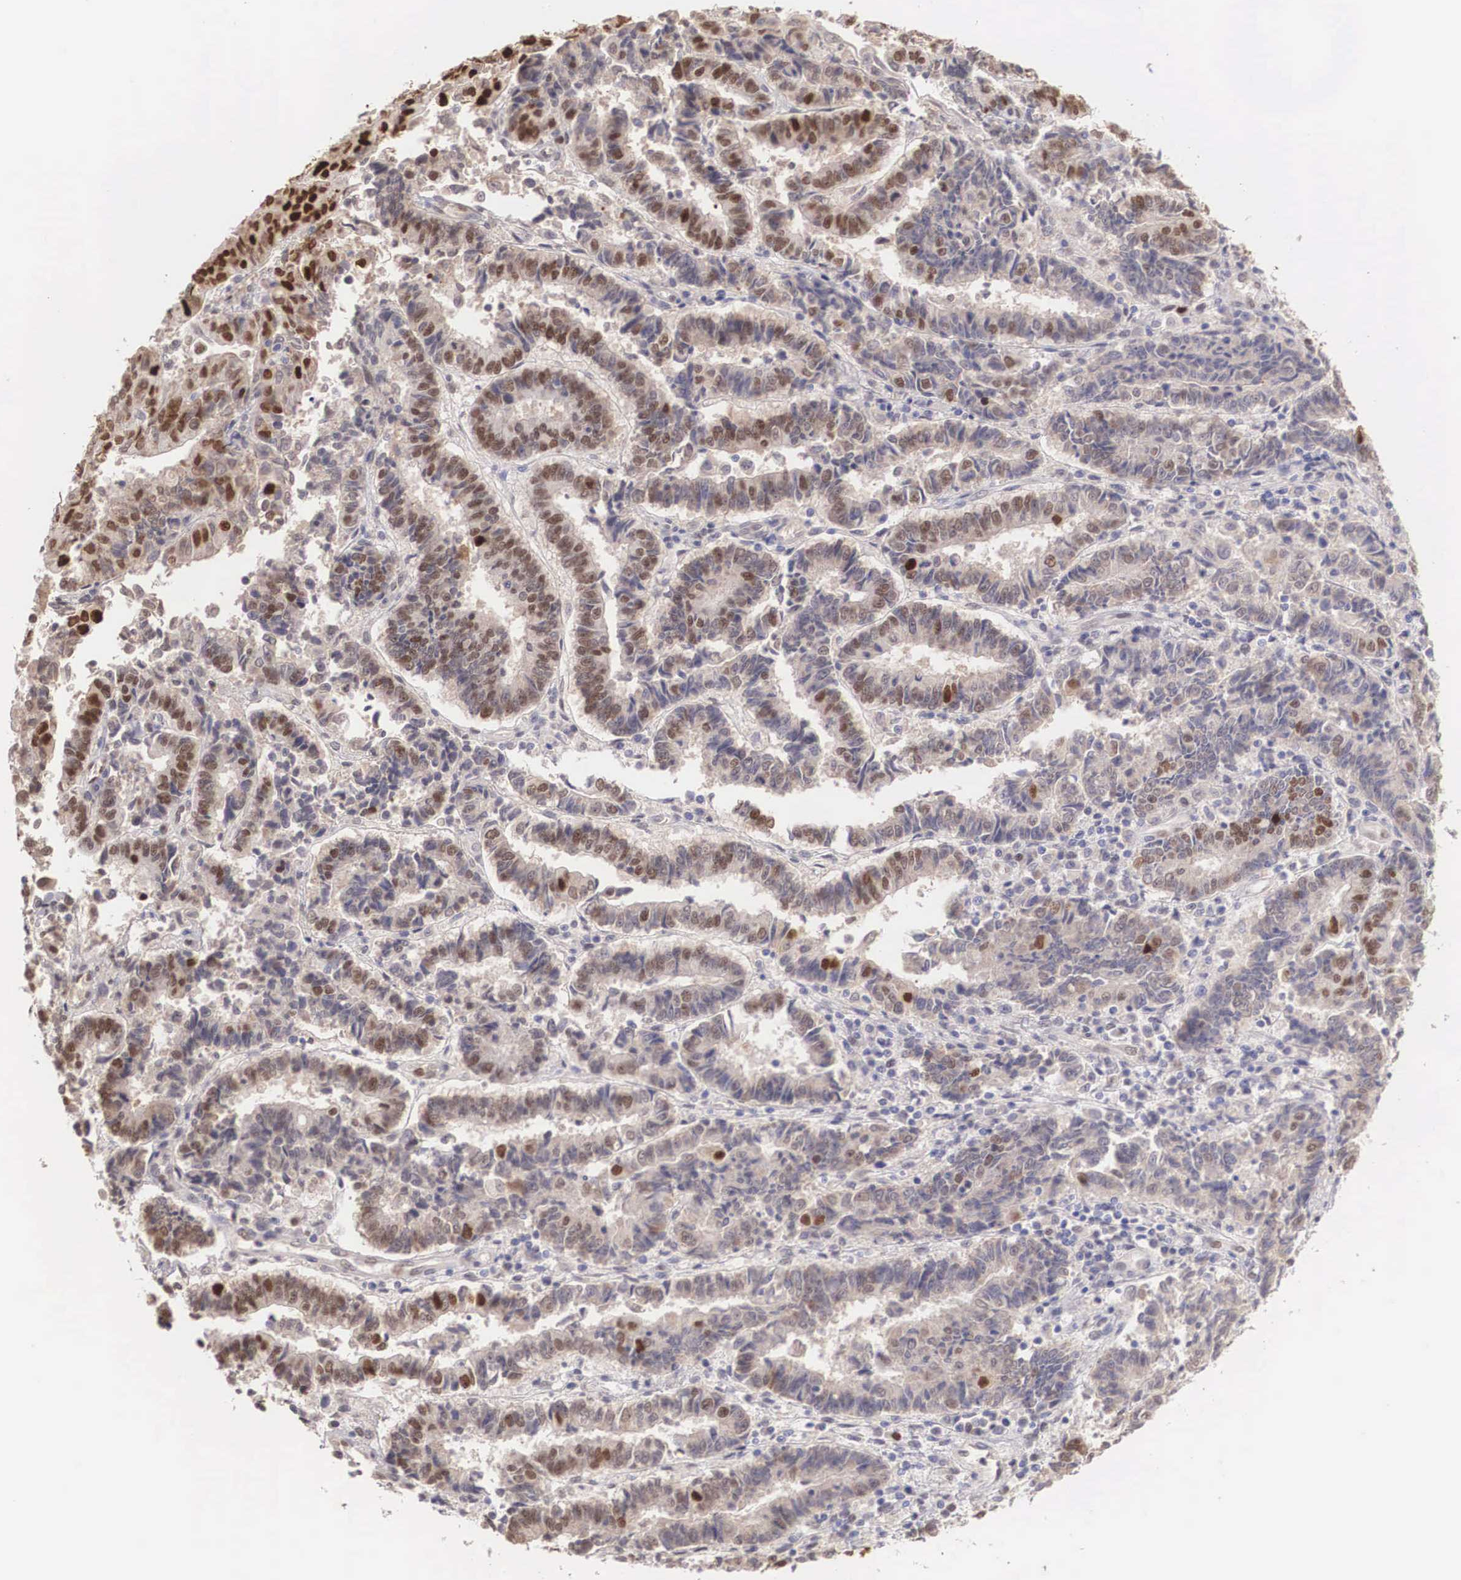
{"staining": {"intensity": "strong", "quantity": "25%-75%", "location": "nuclear"}, "tissue": "endometrial cancer", "cell_type": "Tumor cells", "image_type": "cancer", "snomed": [{"axis": "morphology", "description": "Adenocarcinoma, NOS"}, {"axis": "topography", "description": "Endometrium"}], "caption": "The histopathology image reveals a brown stain indicating the presence of a protein in the nuclear of tumor cells in endometrial adenocarcinoma. The protein is shown in brown color, while the nuclei are stained blue.", "gene": "HMGN5", "patient": {"sex": "female", "age": 75}}